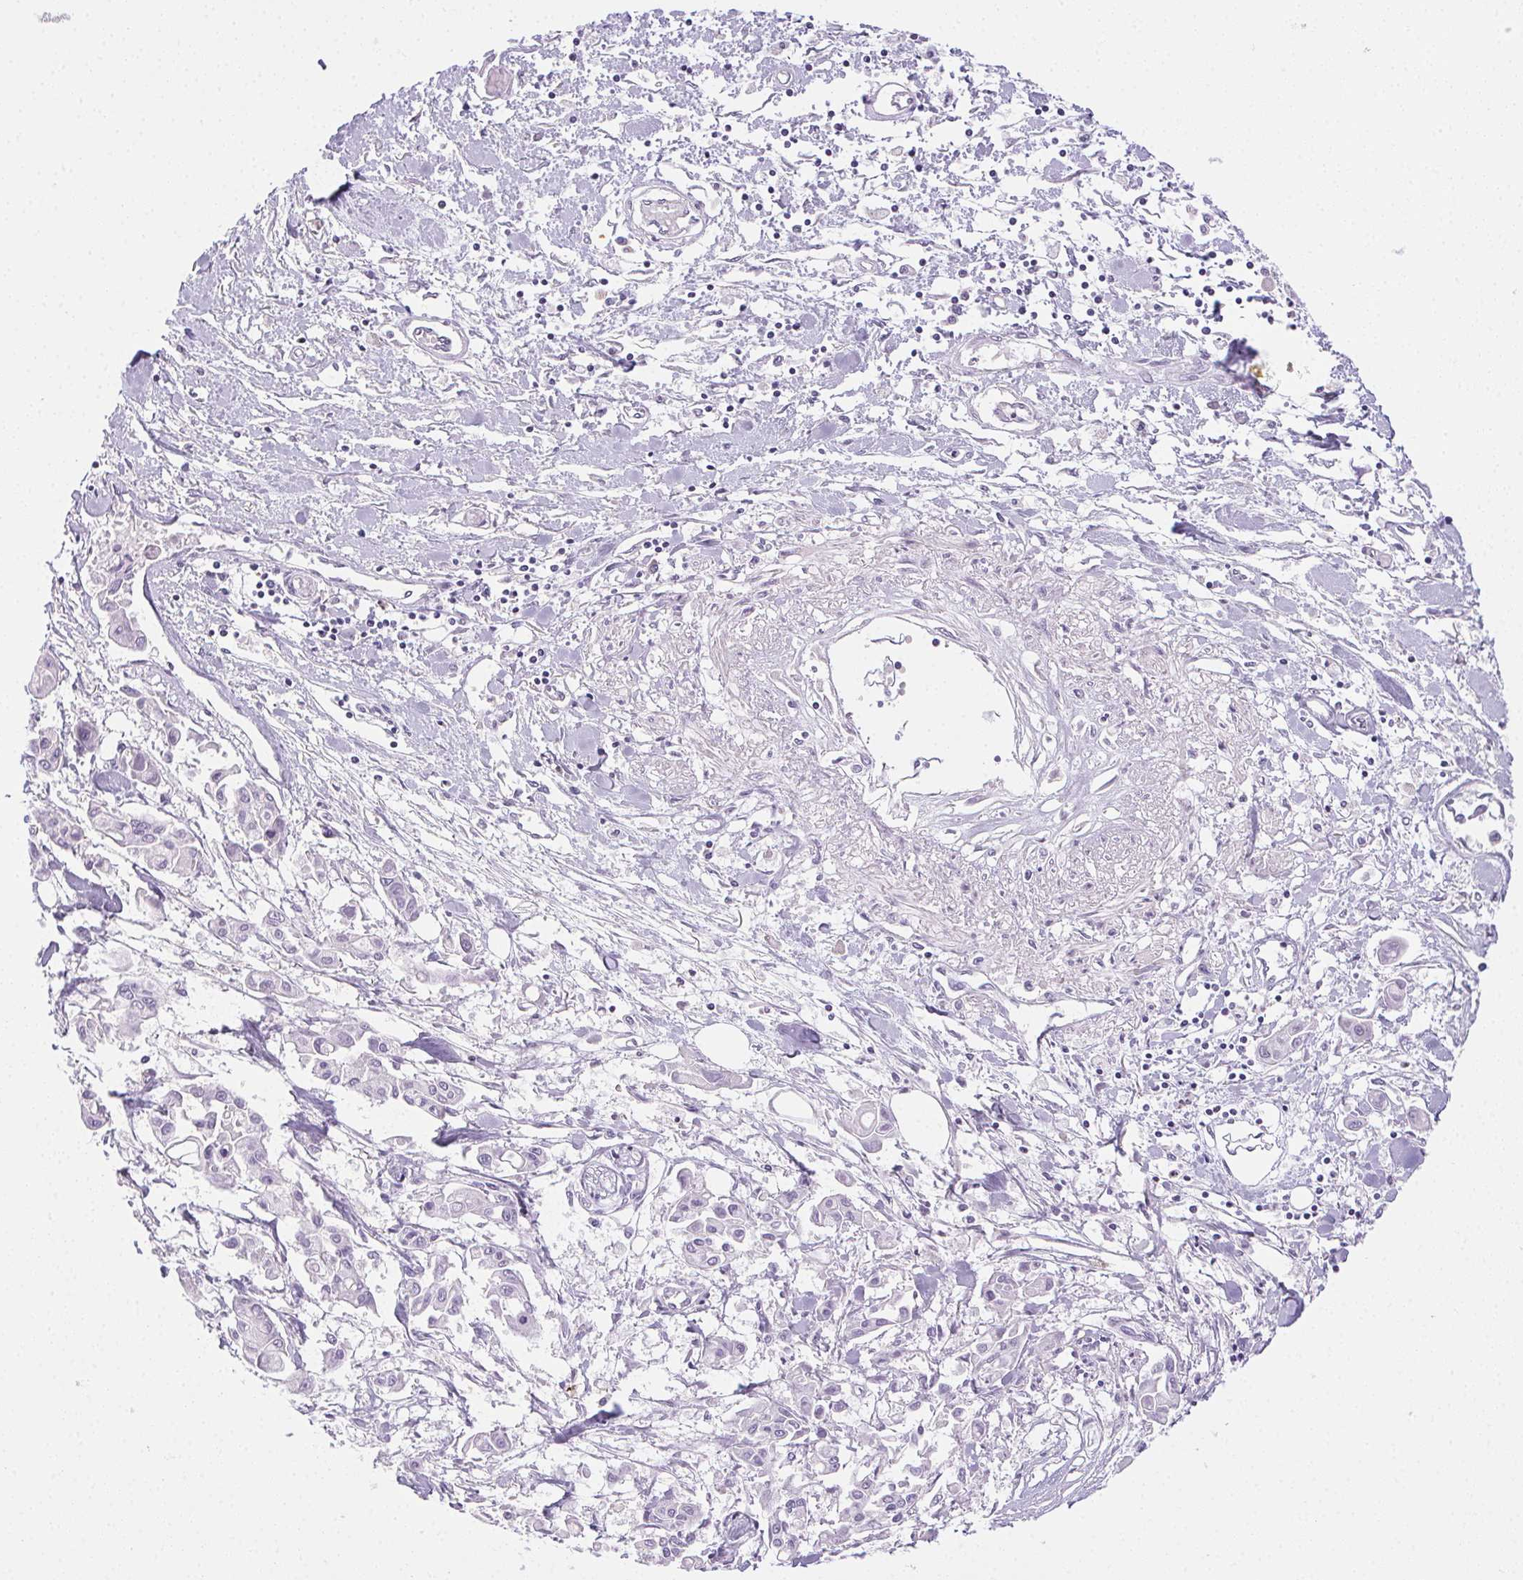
{"staining": {"intensity": "negative", "quantity": "none", "location": "none"}, "tissue": "pancreatic cancer", "cell_type": "Tumor cells", "image_type": "cancer", "snomed": [{"axis": "morphology", "description": "Adenocarcinoma, NOS"}, {"axis": "topography", "description": "Pancreas"}], "caption": "The image exhibits no significant staining in tumor cells of pancreatic cancer.", "gene": "TMEM45A", "patient": {"sex": "male", "age": 61}}